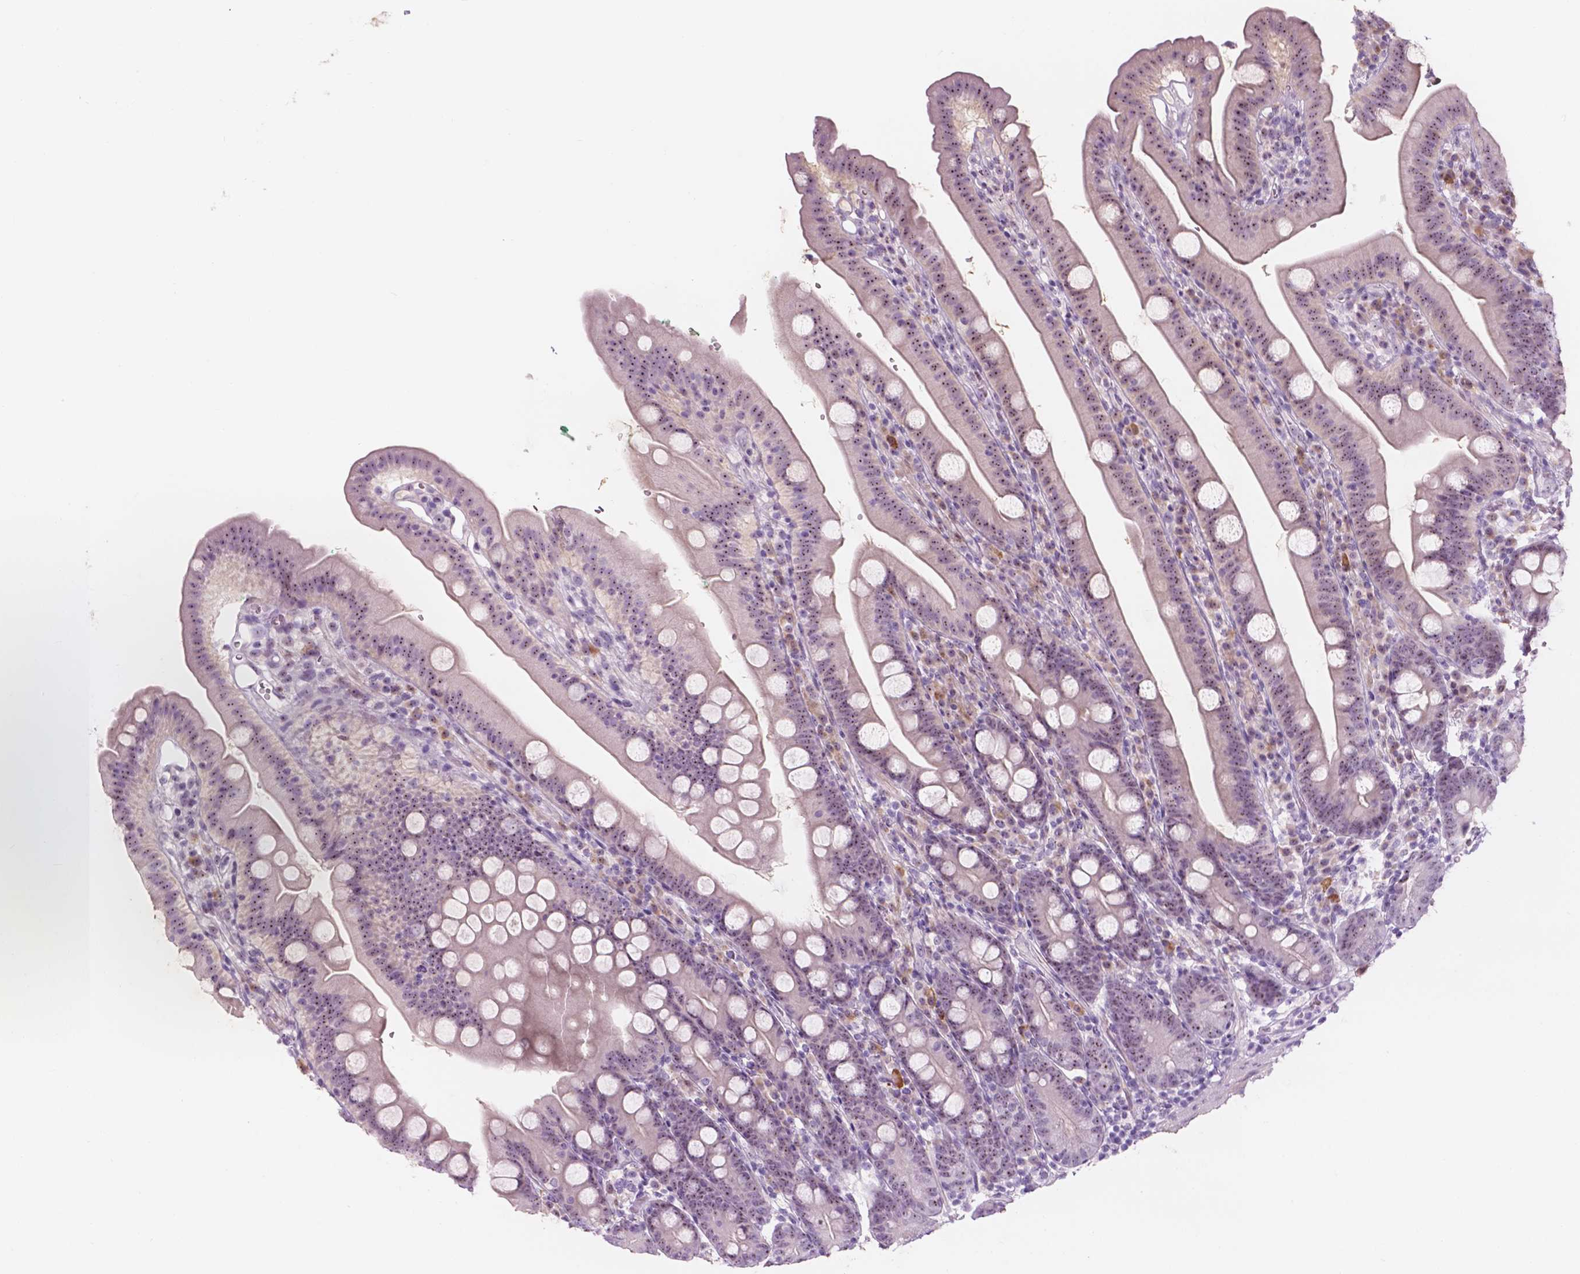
{"staining": {"intensity": "weak", "quantity": "<25%", "location": "nuclear"}, "tissue": "duodenum", "cell_type": "Glandular cells", "image_type": "normal", "snomed": [{"axis": "morphology", "description": "Normal tissue, NOS"}, {"axis": "topography", "description": "Duodenum"}], "caption": "The histopathology image shows no staining of glandular cells in normal duodenum.", "gene": "ZNF853", "patient": {"sex": "female", "age": 67}}